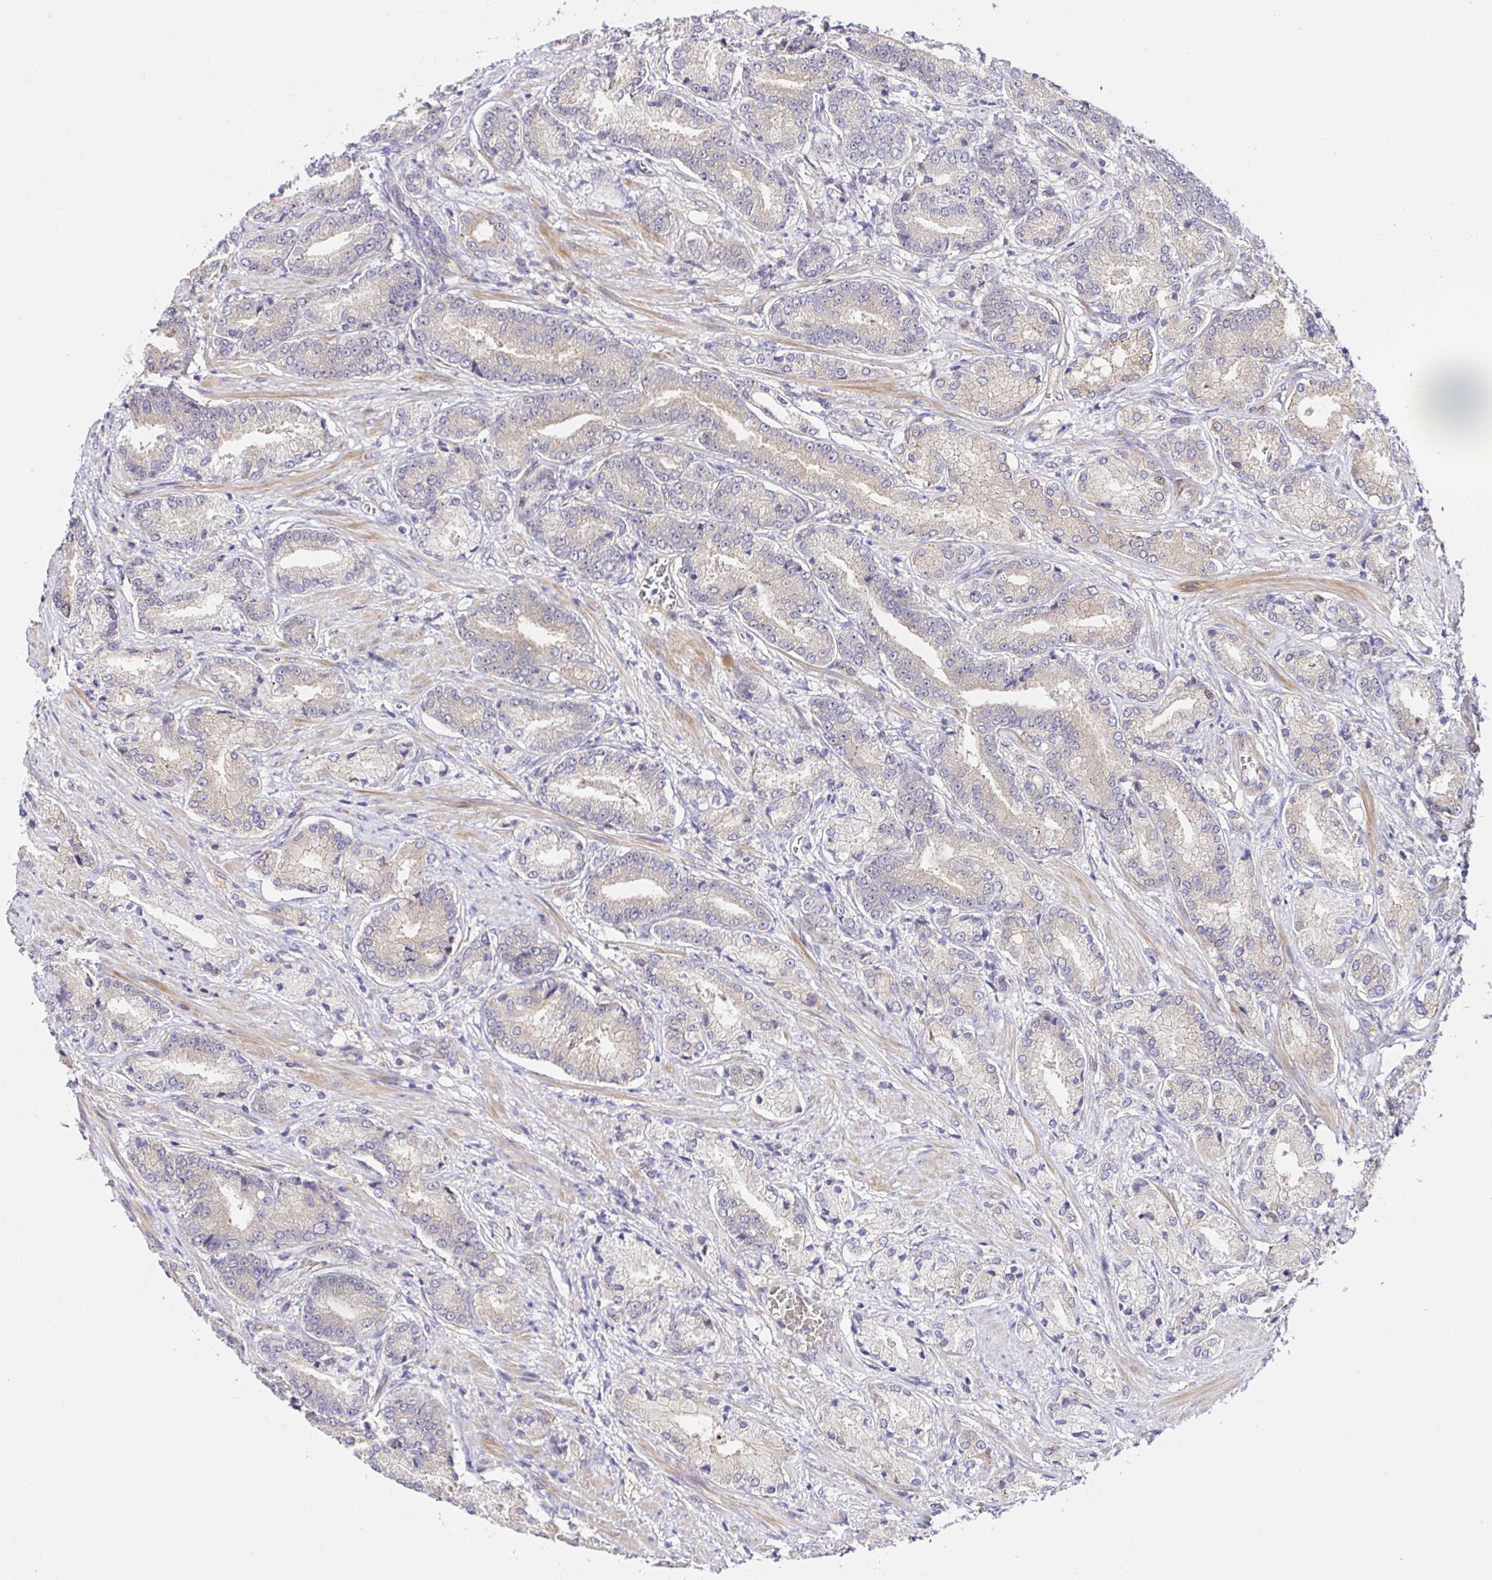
{"staining": {"intensity": "weak", "quantity": "<25%", "location": "cytoplasmic/membranous"}, "tissue": "prostate cancer", "cell_type": "Tumor cells", "image_type": "cancer", "snomed": [{"axis": "morphology", "description": "Adenocarcinoma, High grade"}, {"axis": "topography", "description": "Prostate and seminal vesicle, NOS"}], "caption": "Tumor cells are negative for brown protein staining in adenocarcinoma (high-grade) (prostate).", "gene": "TRIM55", "patient": {"sex": "male", "age": 61}}